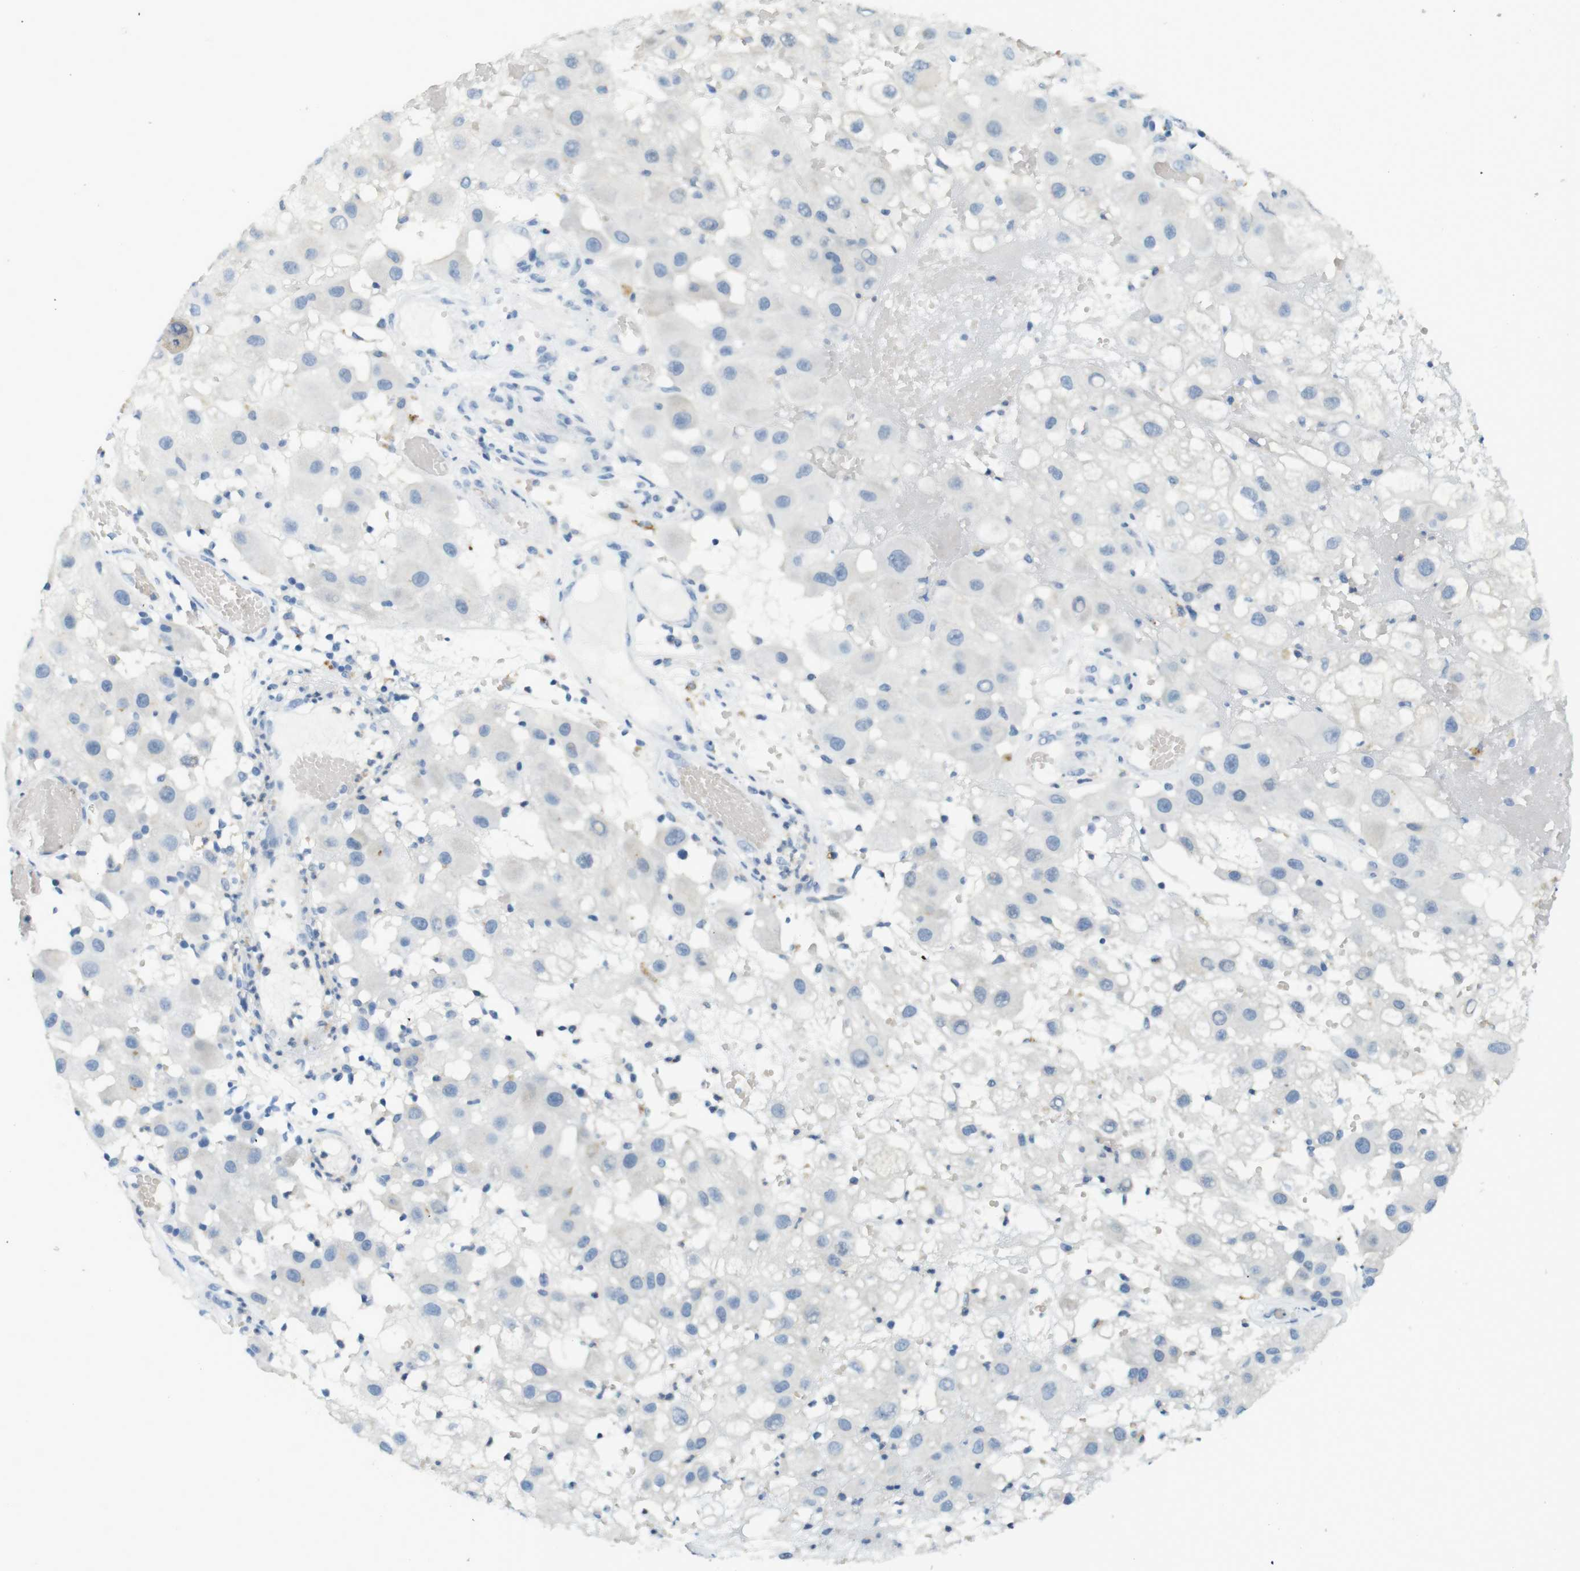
{"staining": {"intensity": "negative", "quantity": "none", "location": "none"}, "tissue": "melanoma", "cell_type": "Tumor cells", "image_type": "cancer", "snomed": [{"axis": "morphology", "description": "Malignant melanoma, NOS"}, {"axis": "topography", "description": "Skin"}], "caption": "This is an immunohistochemistry (IHC) histopathology image of melanoma. There is no staining in tumor cells.", "gene": "LRRK2", "patient": {"sex": "female", "age": 81}}